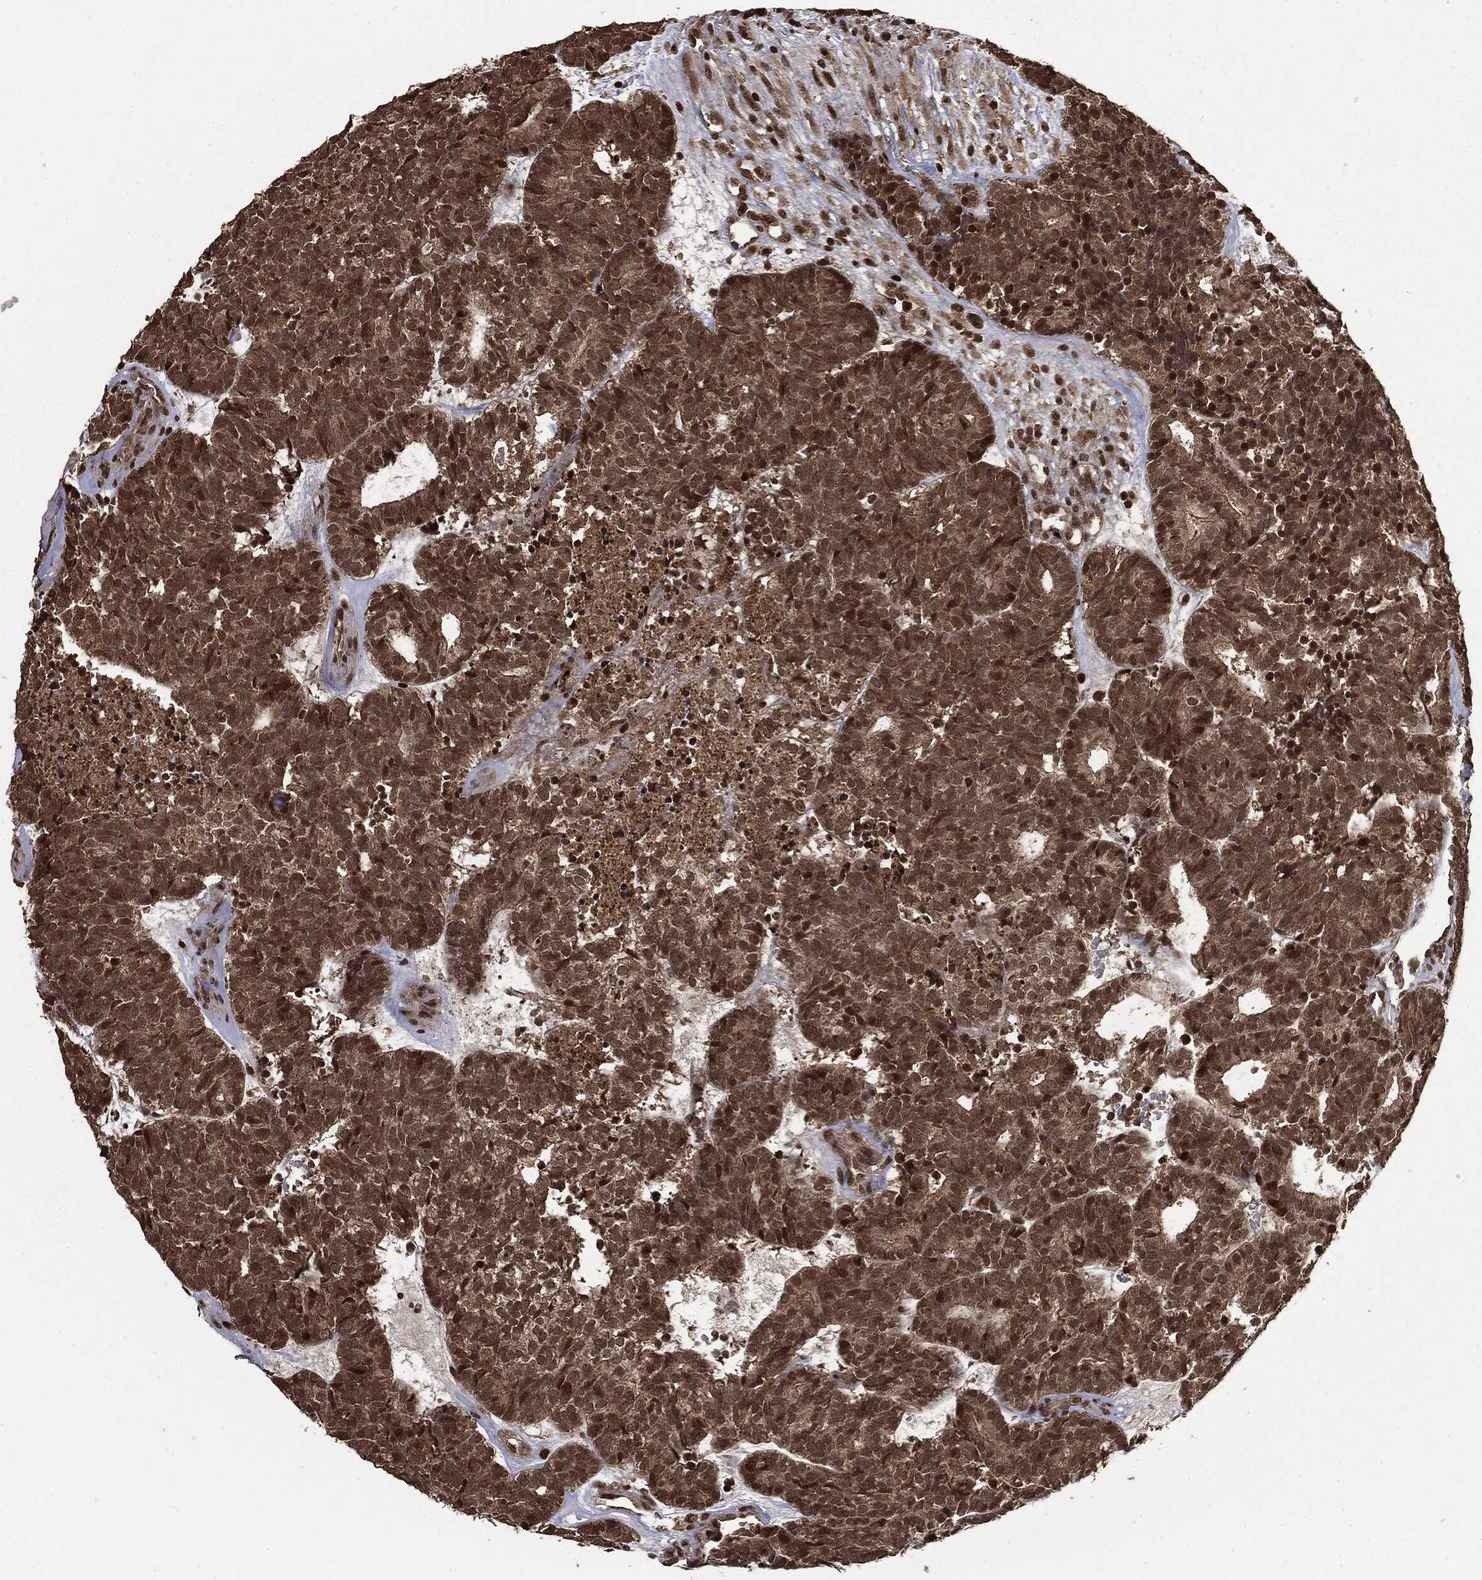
{"staining": {"intensity": "moderate", "quantity": ">75%", "location": "nuclear"}, "tissue": "head and neck cancer", "cell_type": "Tumor cells", "image_type": "cancer", "snomed": [{"axis": "morphology", "description": "Adenocarcinoma, NOS"}, {"axis": "topography", "description": "Head-Neck"}], "caption": "Adenocarcinoma (head and neck) stained with IHC exhibits moderate nuclear expression in approximately >75% of tumor cells.", "gene": "CTDP1", "patient": {"sex": "female", "age": 81}}